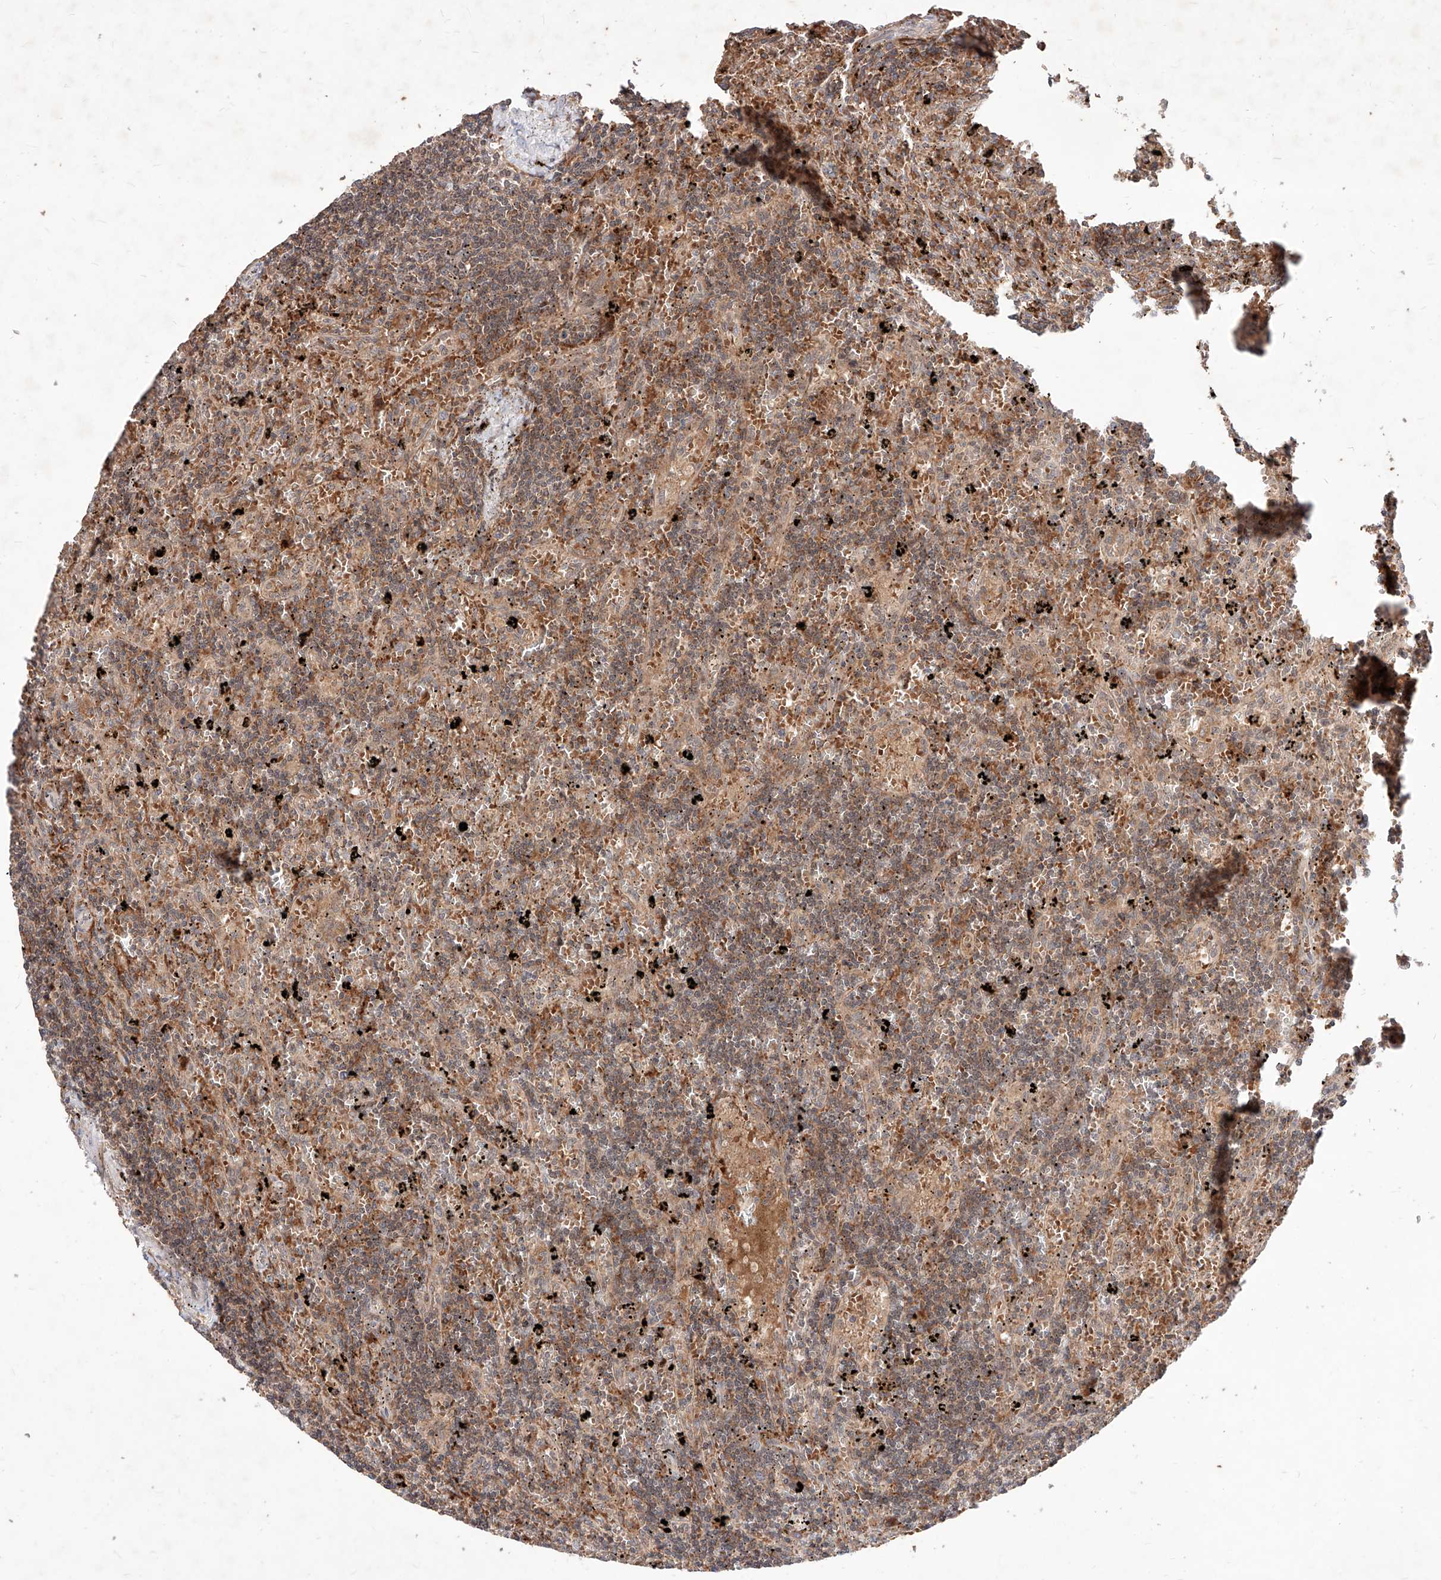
{"staining": {"intensity": "moderate", "quantity": ">75%", "location": "cytoplasmic/membranous"}, "tissue": "lymphoma", "cell_type": "Tumor cells", "image_type": "cancer", "snomed": [{"axis": "morphology", "description": "Malignant lymphoma, non-Hodgkin's type, Low grade"}, {"axis": "topography", "description": "Spleen"}], "caption": "Immunohistochemical staining of lymphoma shows moderate cytoplasmic/membranous protein positivity in about >75% of tumor cells.", "gene": "TSNAX", "patient": {"sex": "male", "age": 76}}